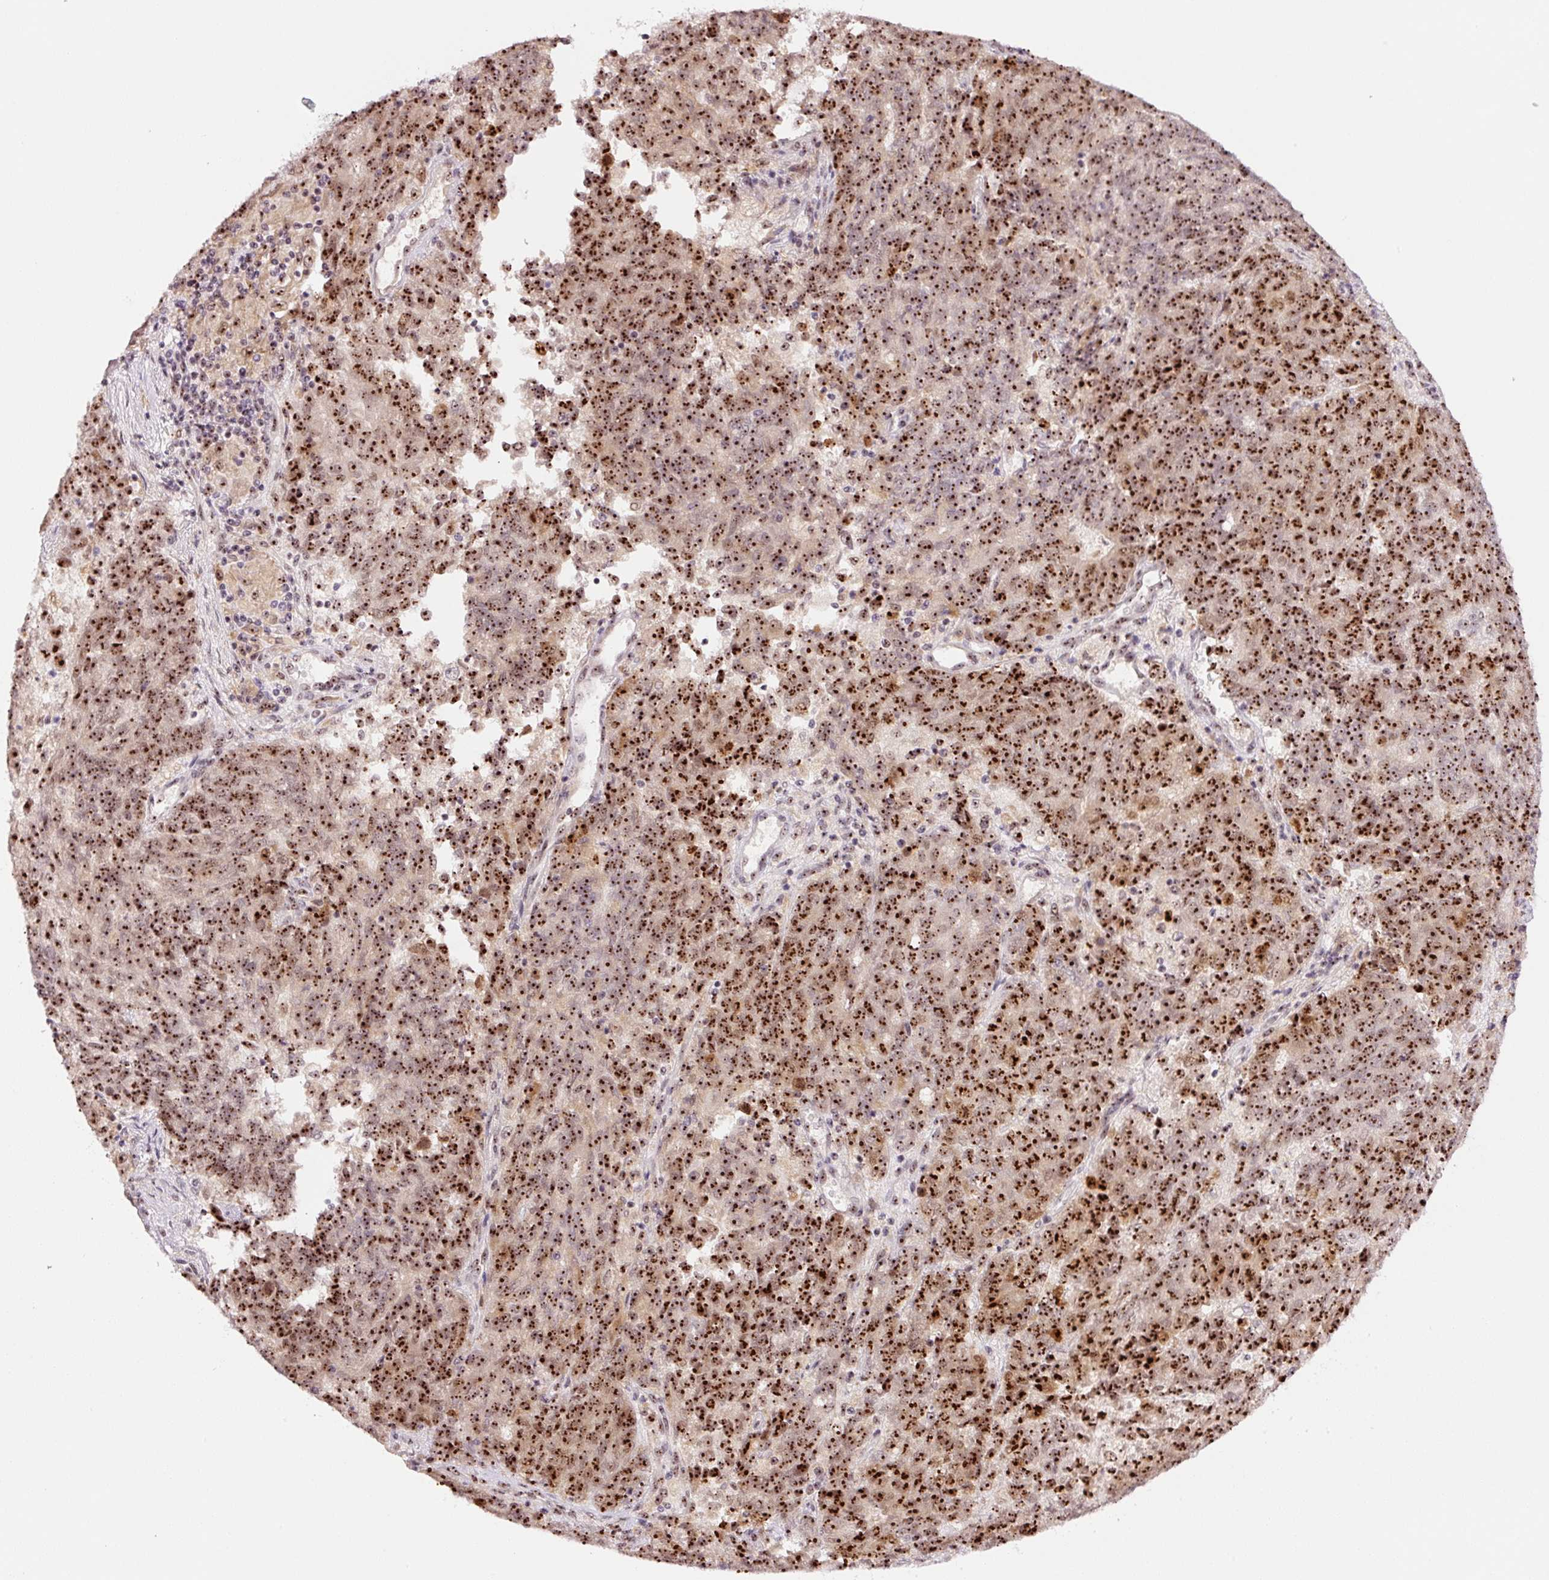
{"staining": {"intensity": "strong", "quantity": ">75%", "location": "nuclear"}, "tissue": "endometrial cancer", "cell_type": "Tumor cells", "image_type": "cancer", "snomed": [{"axis": "morphology", "description": "Adenocarcinoma, NOS"}, {"axis": "topography", "description": "Endometrium"}], "caption": "This micrograph displays adenocarcinoma (endometrial) stained with IHC to label a protein in brown. The nuclear of tumor cells show strong positivity for the protein. Nuclei are counter-stained blue.", "gene": "GNL3", "patient": {"sex": "female", "age": 80}}